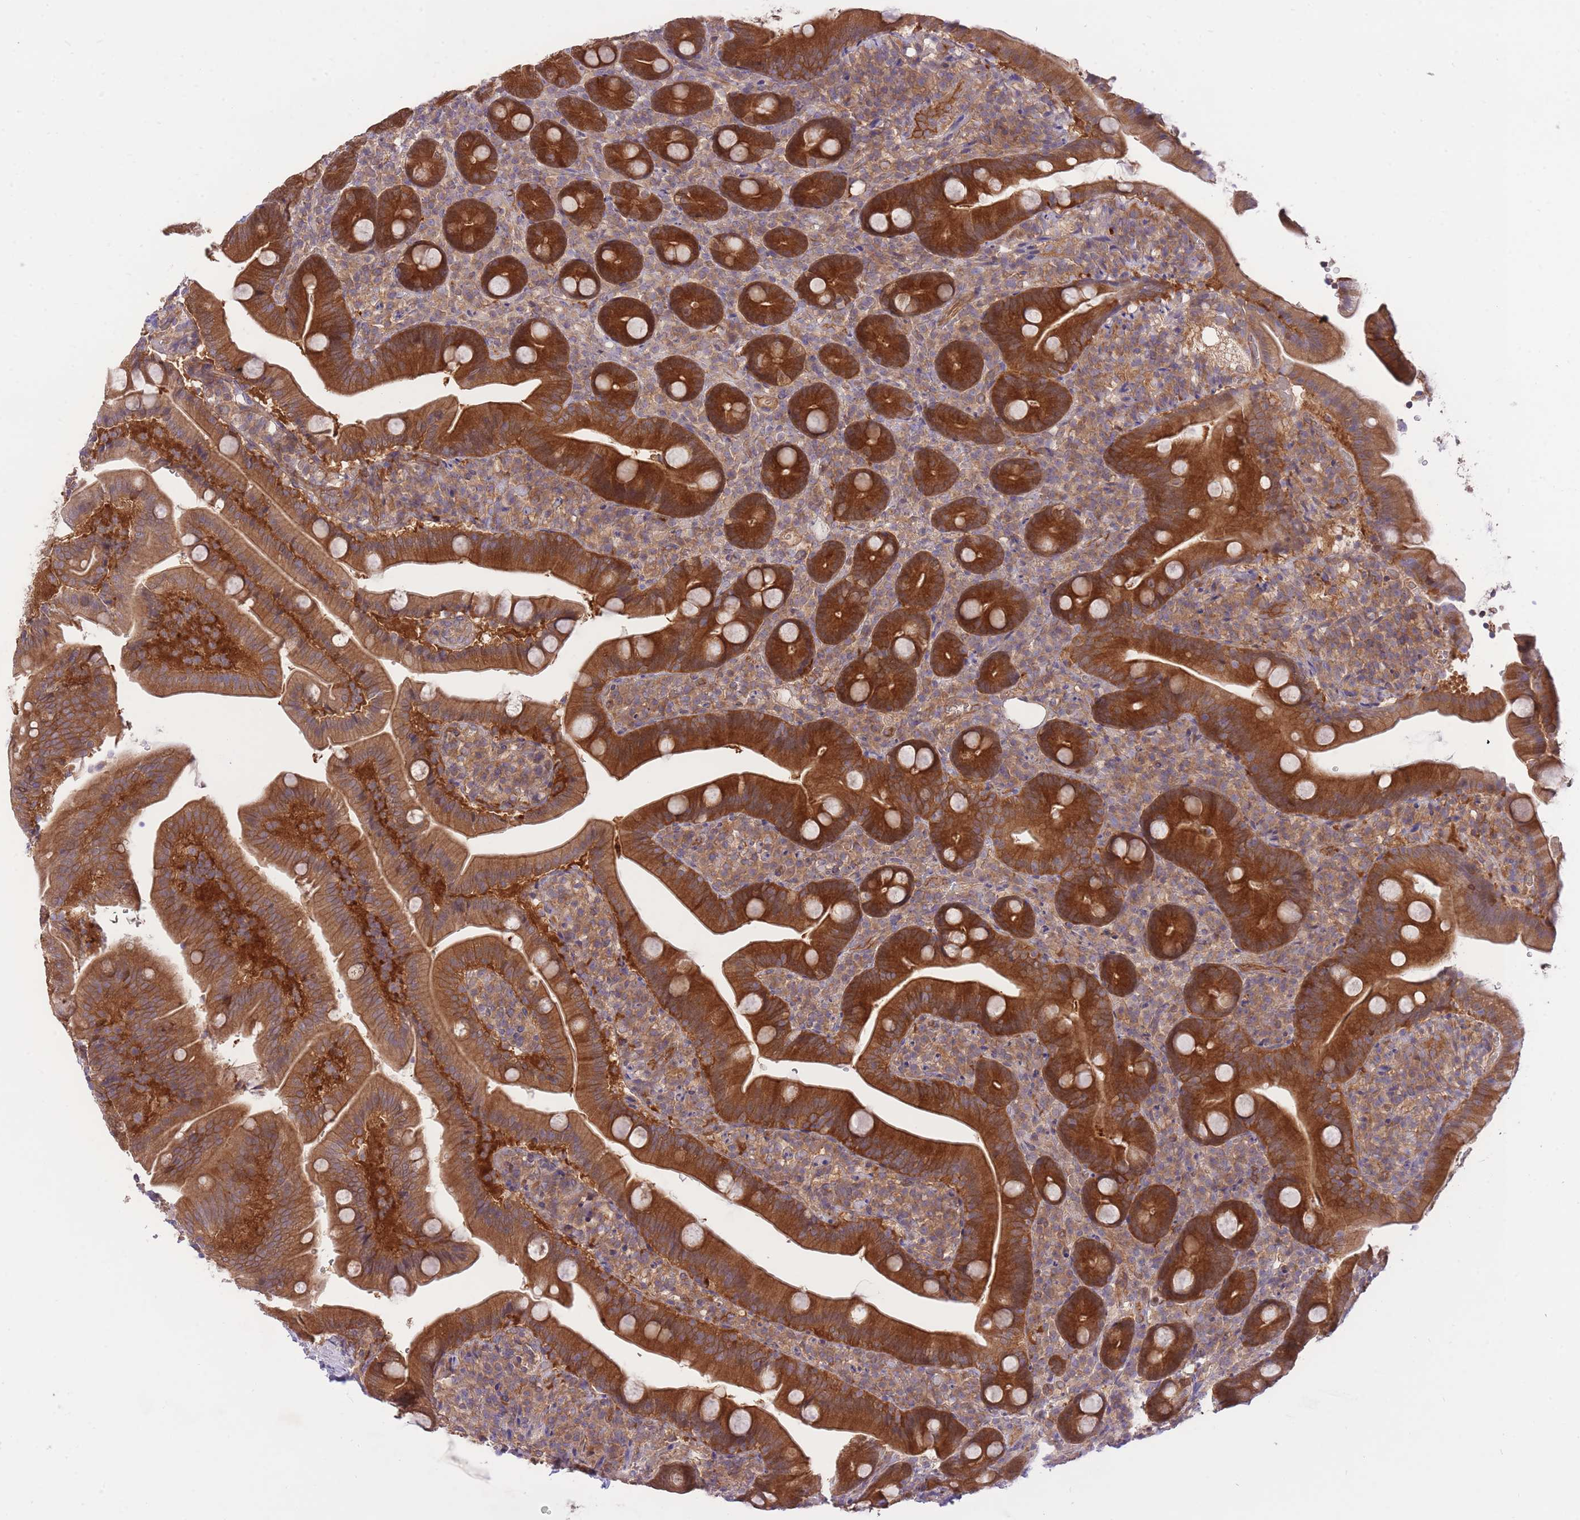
{"staining": {"intensity": "strong", "quantity": ">75%", "location": "cytoplasmic/membranous"}, "tissue": "duodenum", "cell_type": "Glandular cells", "image_type": "normal", "snomed": [{"axis": "morphology", "description": "Normal tissue, NOS"}, {"axis": "topography", "description": "Duodenum"}], "caption": "A brown stain highlights strong cytoplasmic/membranous staining of a protein in glandular cells of normal duodenum. The protein is shown in brown color, while the nuclei are stained blue.", "gene": "PREP", "patient": {"sex": "female", "age": 67}}